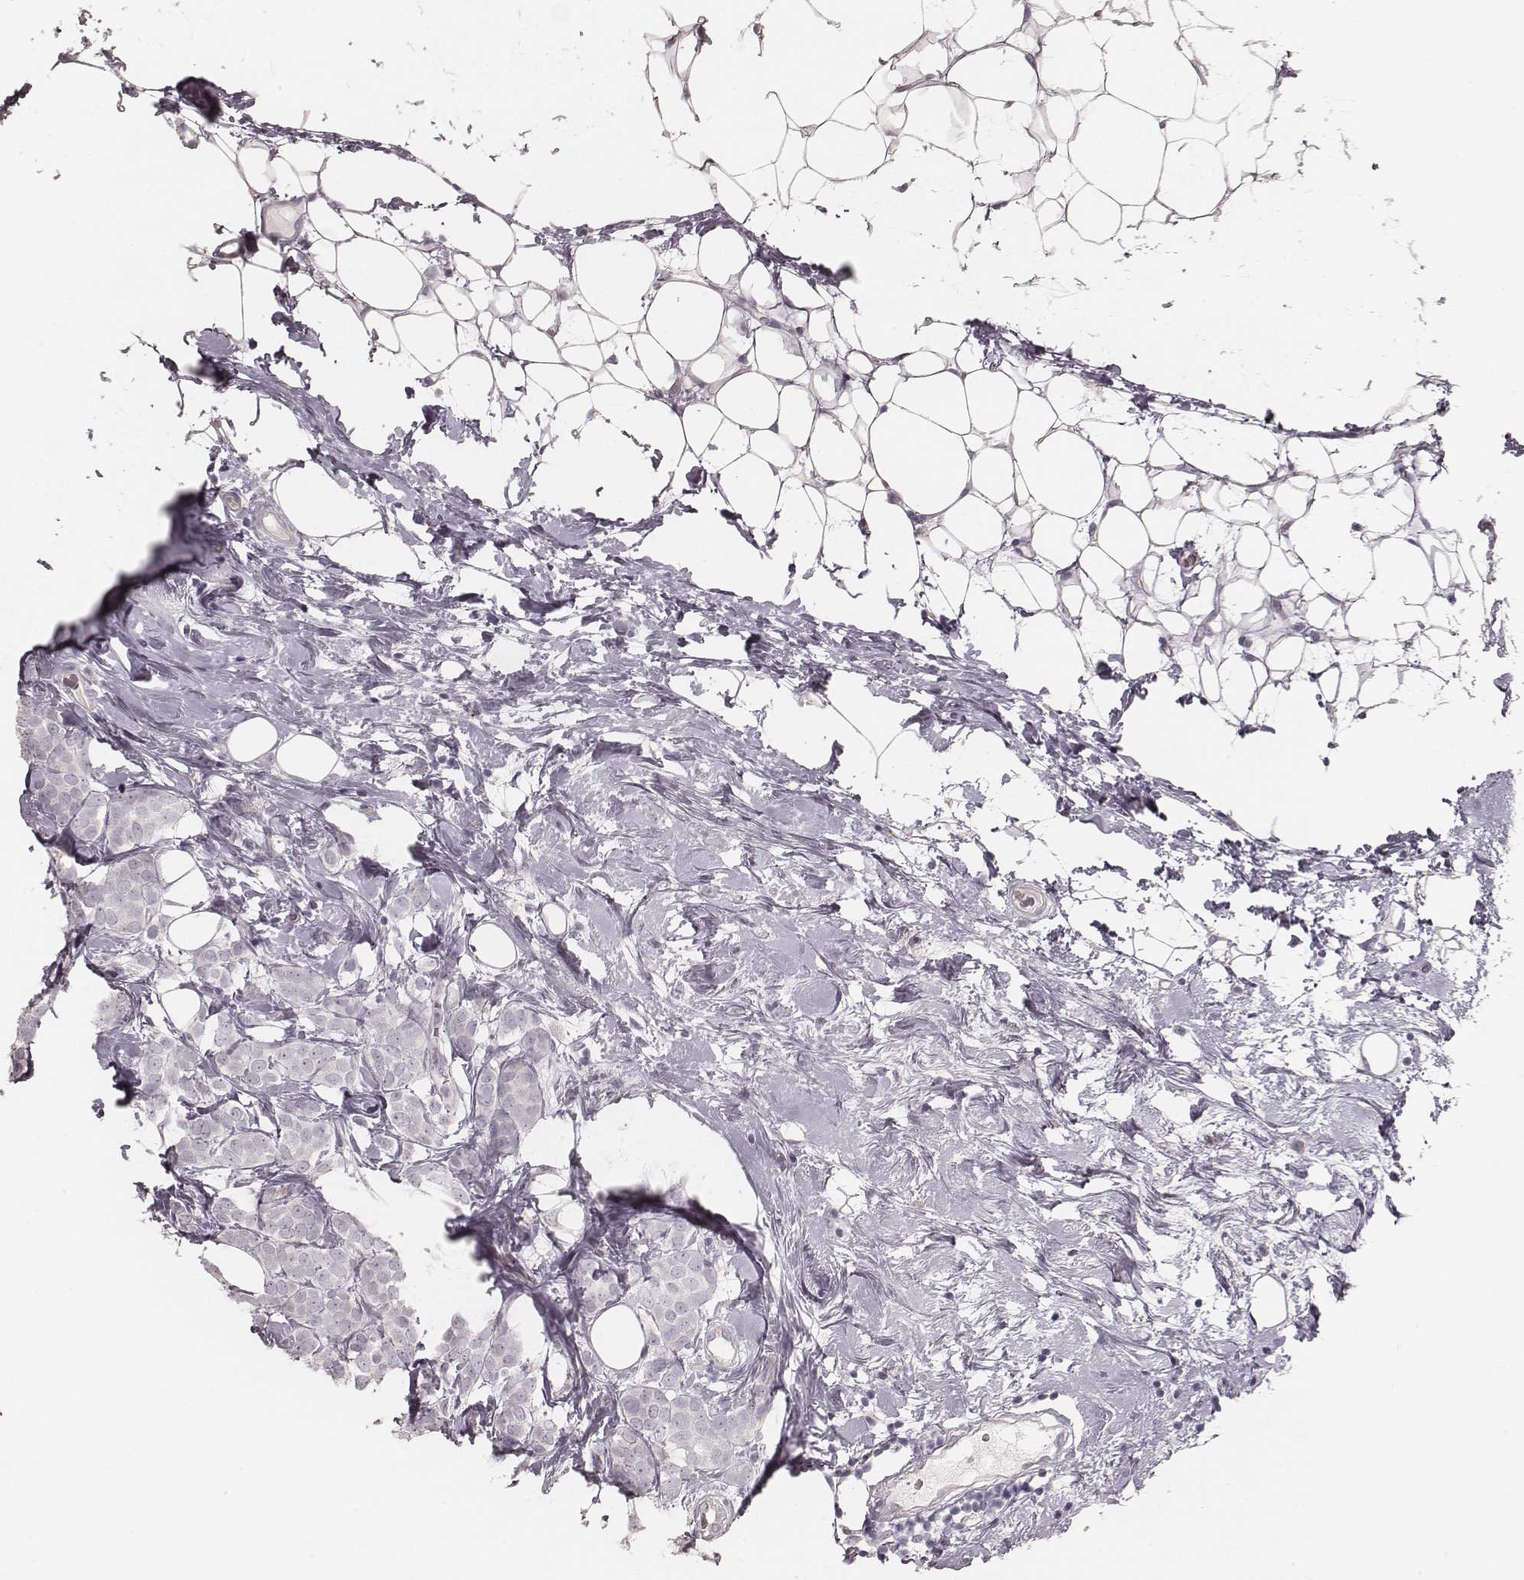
{"staining": {"intensity": "negative", "quantity": "none", "location": "none"}, "tissue": "breast cancer", "cell_type": "Tumor cells", "image_type": "cancer", "snomed": [{"axis": "morphology", "description": "Lobular carcinoma"}, {"axis": "topography", "description": "Breast"}], "caption": "Protein analysis of breast cancer (lobular carcinoma) shows no significant expression in tumor cells.", "gene": "ZP4", "patient": {"sex": "female", "age": 49}}